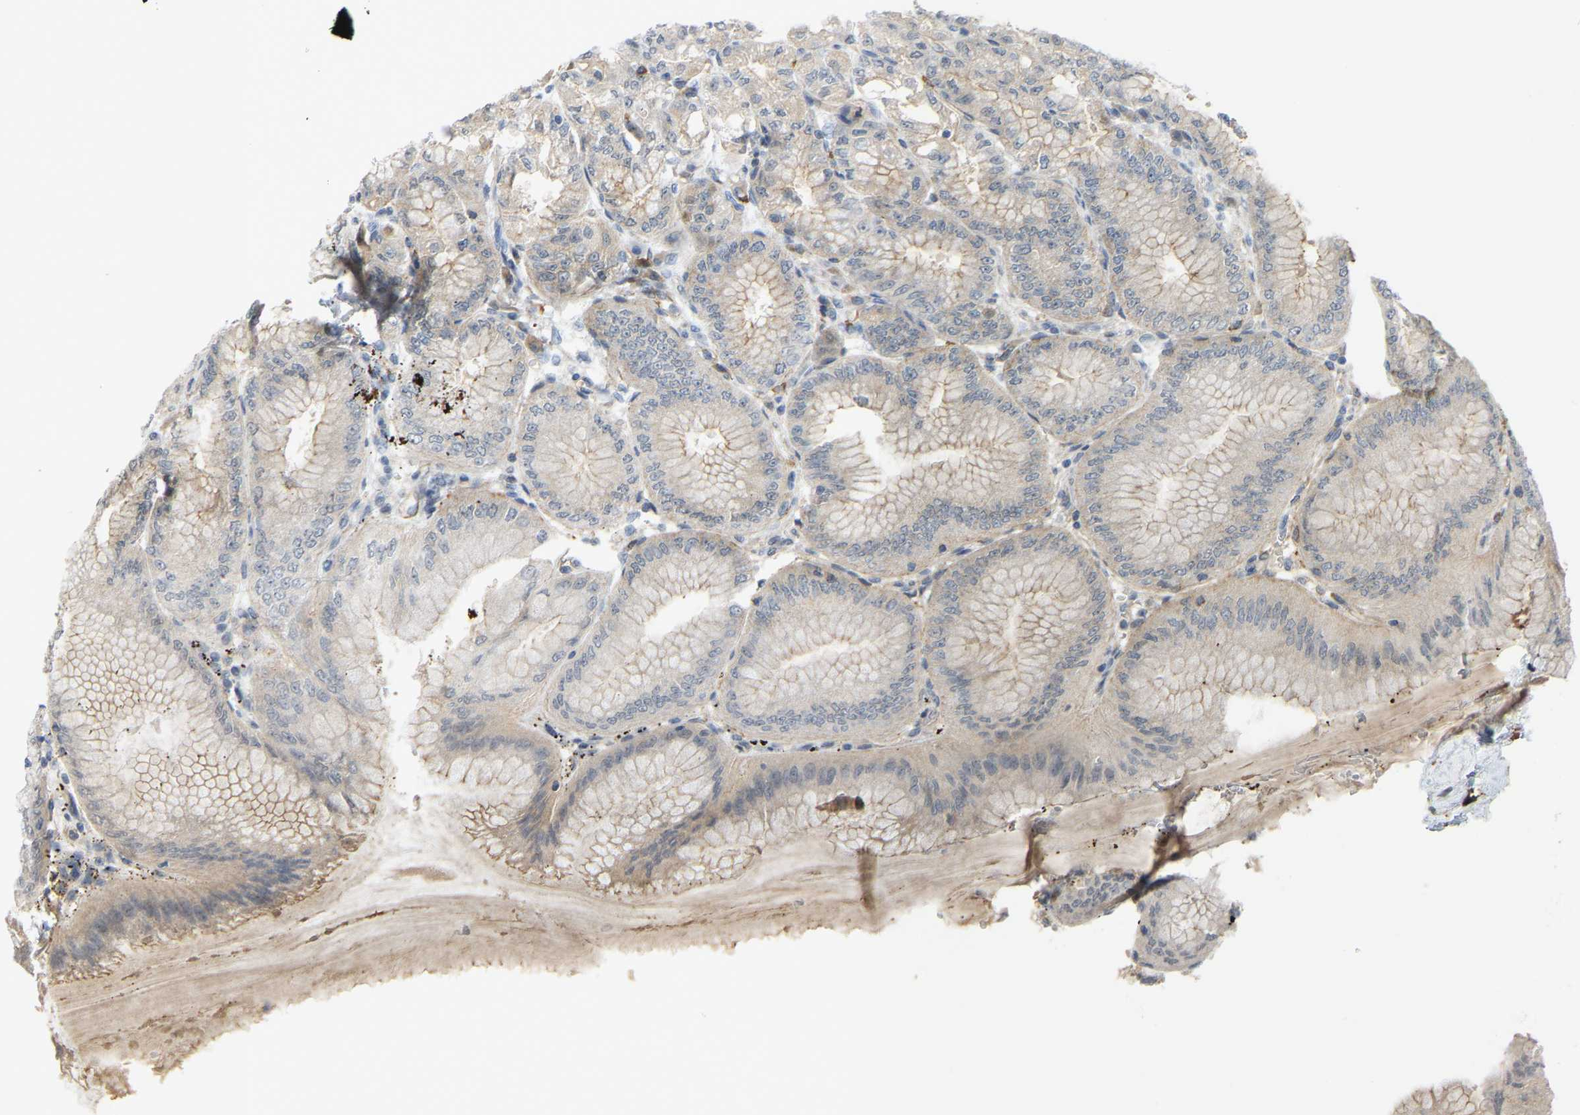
{"staining": {"intensity": "moderate", "quantity": "25%-75%", "location": "cytoplasmic/membranous"}, "tissue": "stomach", "cell_type": "Glandular cells", "image_type": "normal", "snomed": [{"axis": "morphology", "description": "Normal tissue, NOS"}, {"axis": "topography", "description": "Stomach, lower"}], "caption": "The immunohistochemical stain highlights moderate cytoplasmic/membranous expression in glandular cells of unremarkable stomach.", "gene": "KIAA1671", "patient": {"sex": "male", "age": 71}}